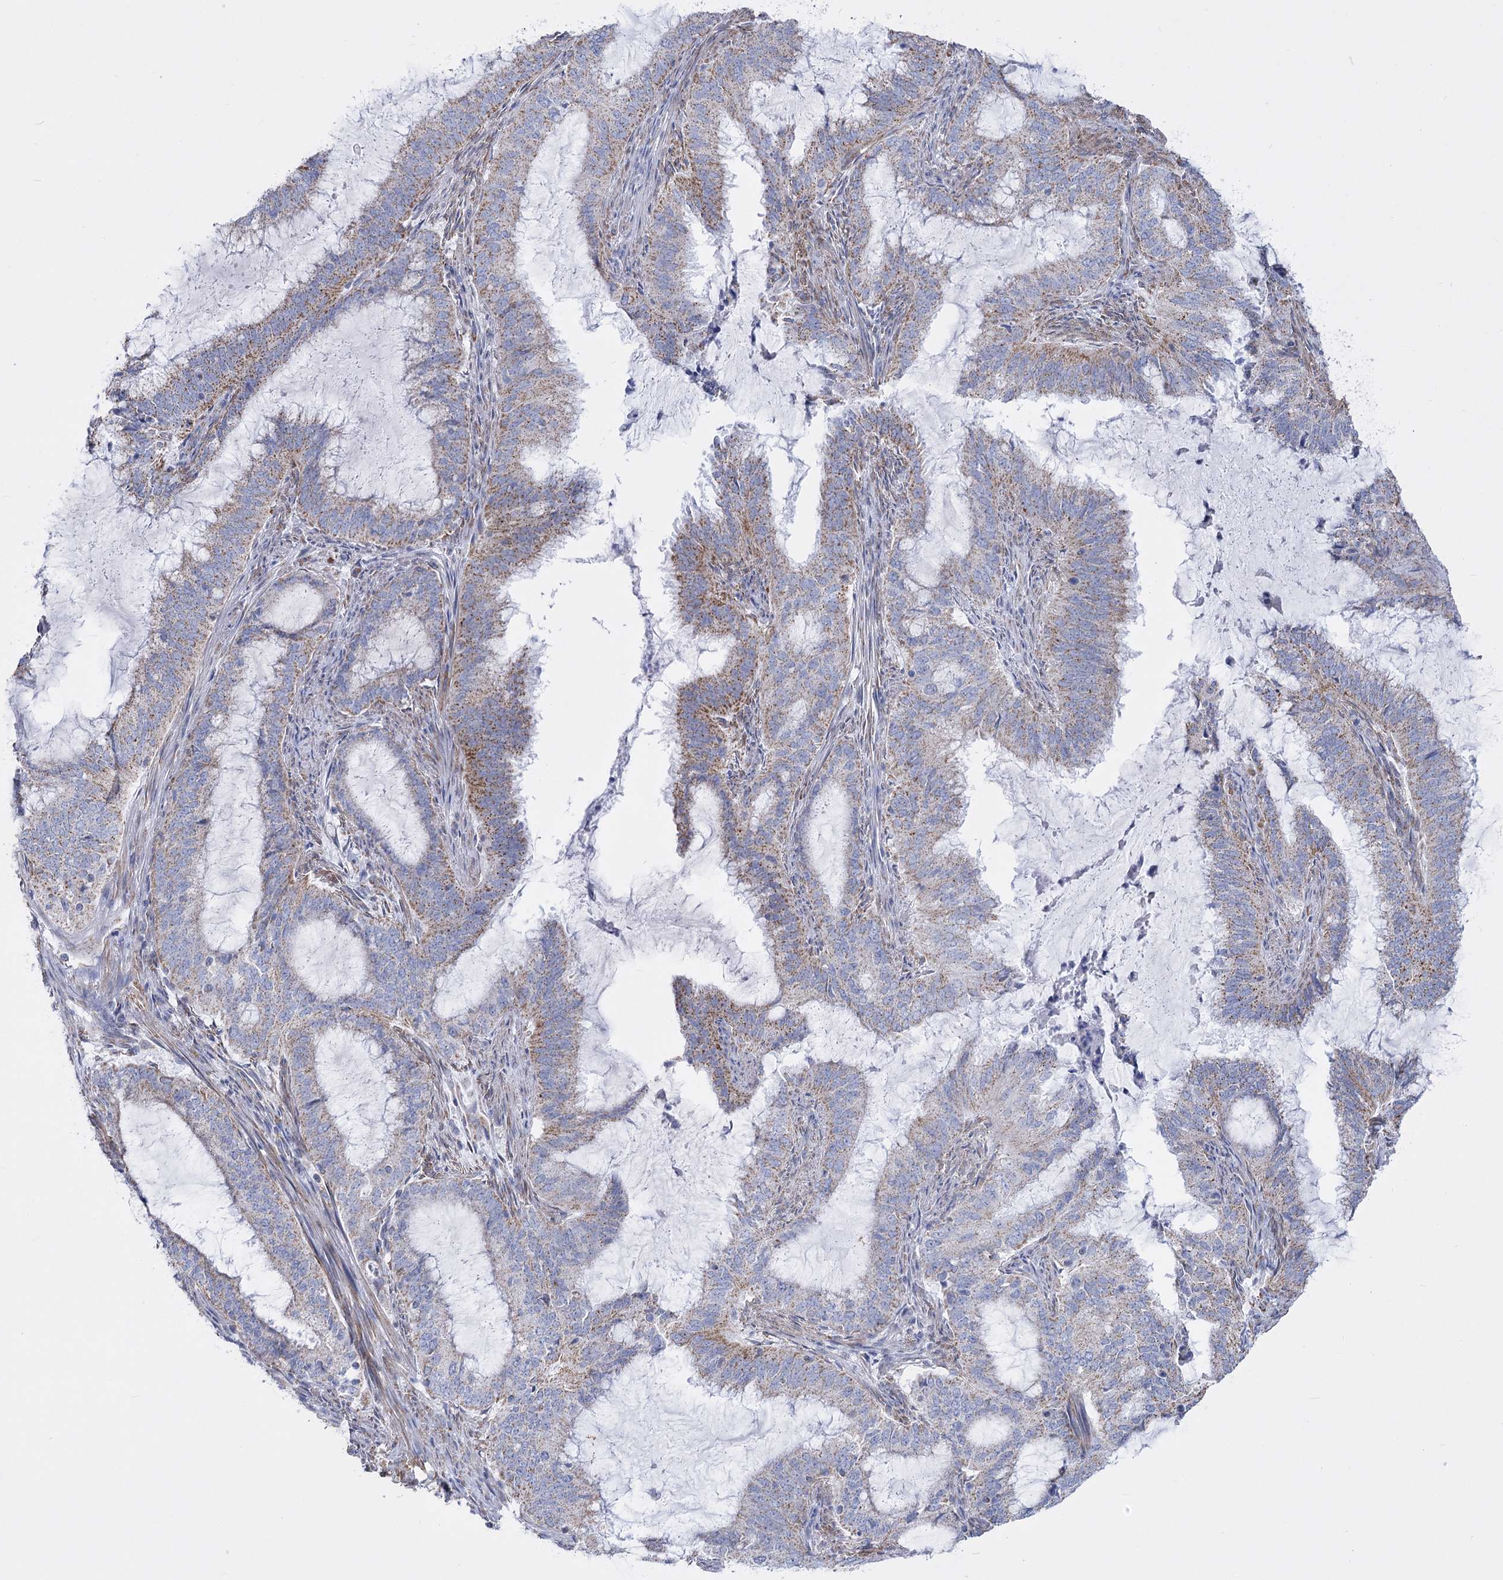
{"staining": {"intensity": "moderate", "quantity": "<25%", "location": "cytoplasmic/membranous"}, "tissue": "endometrial cancer", "cell_type": "Tumor cells", "image_type": "cancer", "snomed": [{"axis": "morphology", "description": "Adenocarcinoma, NOS"}, {"axis": "topography", "description": "Endometrium"}], "caption": "Immunohistochemical staining of endometrial cancer (adenocarcinoma) shows low levels of moderate cytoplasmic/membranous protein expression in approximately <25% of tumor cells.", "gene": "PDHB", "patient": {"sex": "female", "age": 51}}